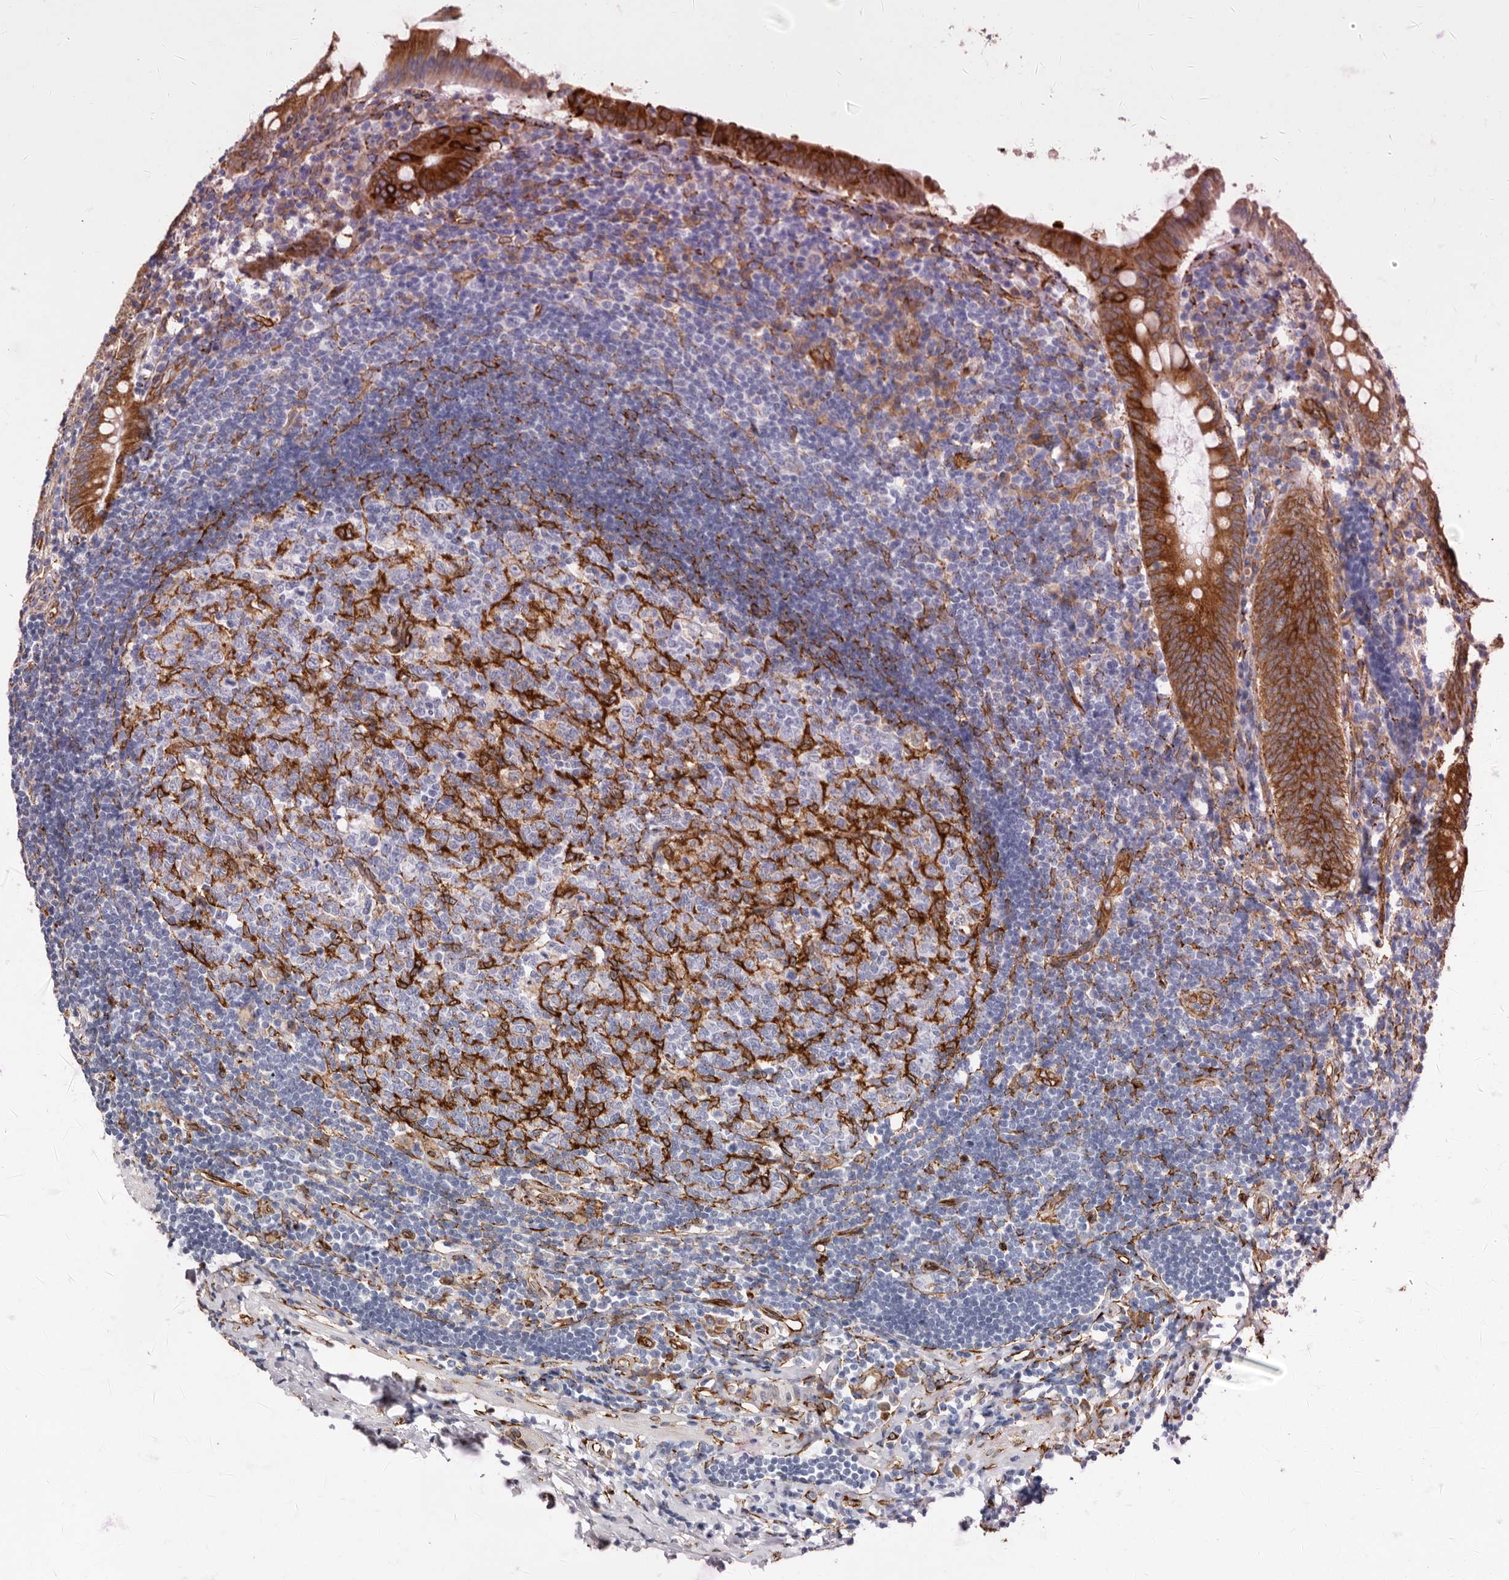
{"staining": {"intensity": "strong", "quantity": ">75%", "location": "cytoplasmic/membranous"}, "tissue": "appendix", "cell_type": "Glandular cells", "image_type": "normal", "snomed": [{"axis": "morphology", "description": "Normal tissue, NOS"}, {"axis": "topography", "description": "Appendix"}], "caption": "The micrograph displays staining of unremarkable appendix, revealing strong cytoplasmic/membranous protein staining (brown color) within glandular cells. (Brightfield microscopy of DAB IHC at high magnification).", "gene": "SEMA3E", "patient": {"sex": "female", "age": 54}}